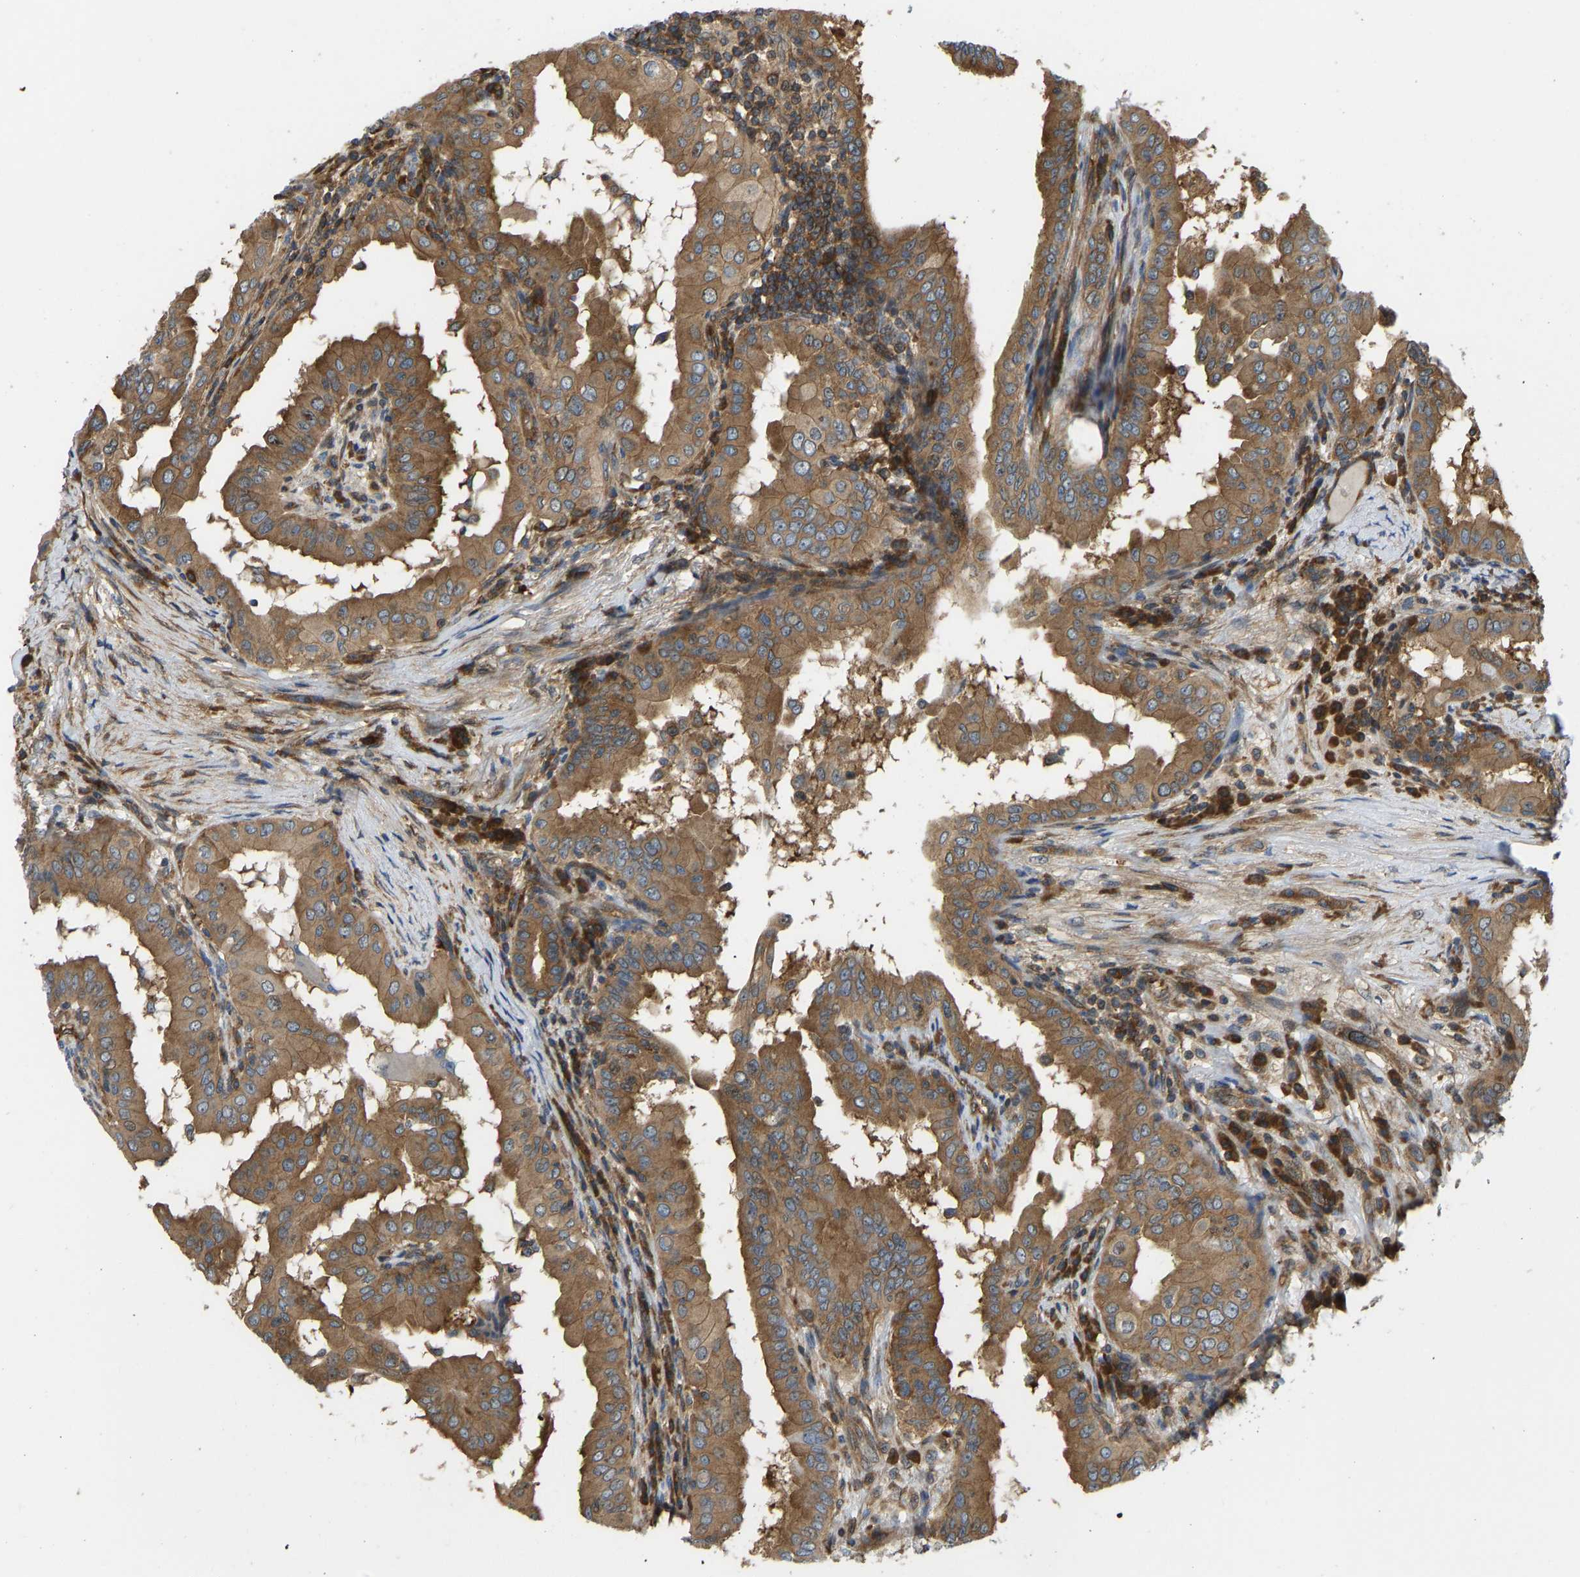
{"staining": {"intensity": "moderate", "quantity": ">75%", "location": "cytoplasmic/membranous"}, "tissue": "thyroid cancer", "cell_type": "Tumor cells", "image_type": "cancer", "snomed": [{"axis": "morphology", "description": "Papillary adenocarcinoma, NOS"}, {"axis": "topography", "description": "Thyroid gland"}], "caption": "Tumor cells display medium levels of moderate cytoplasmic/membranous positivity in about >75% of cells in papillary adenocarcinoma (thyroid).", "gene": "RASGRF2", "patient": {"sex": "male", "age": 33}}